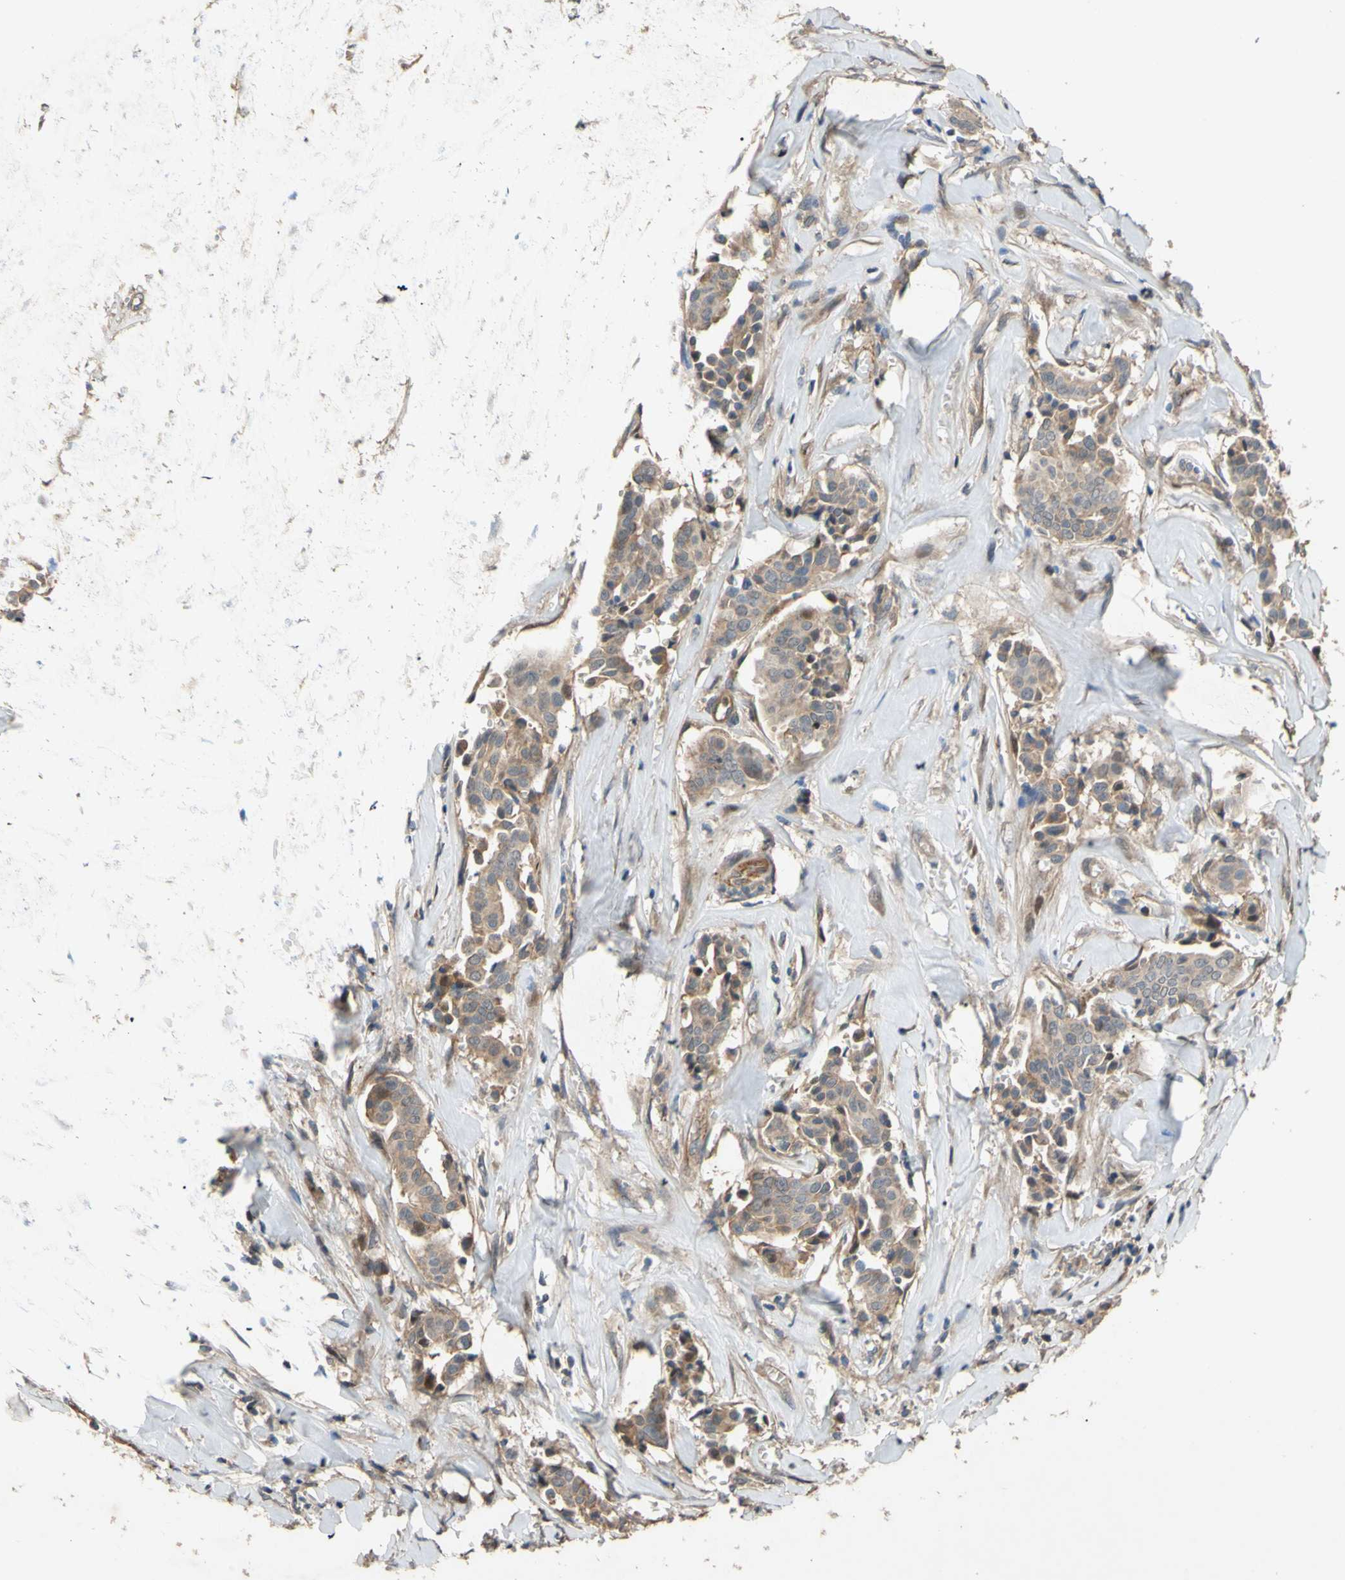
{"staining": {"intensity": "moderate", "quantity": ">75%", "location": "cytoplasmic/membranous"}, "tissue": "head and neck cancer", "cell_type": "Tumor cells", "image_type": "cancer", "snomed": [{"axis": "morphology", "description": "Adenocarcinoma, NOS"}, {"axis": "topography", "description": "Salivary gland"}, {"axis": "topography", "description": "Head-Neck"}], "caption": "Head and neck cancer (adenocarcinoma) stained with immunohistochemistry exhibits moderate cytoplasmic/membranous staining in about >75% of tumor cells. The staining is performed using DAB brown chromogen to label protein expression. The nuclei are counter-stained blue using hematoxylin.", "gene": "SHROOM4", "patient": {"sex": "female", "age": 59}}